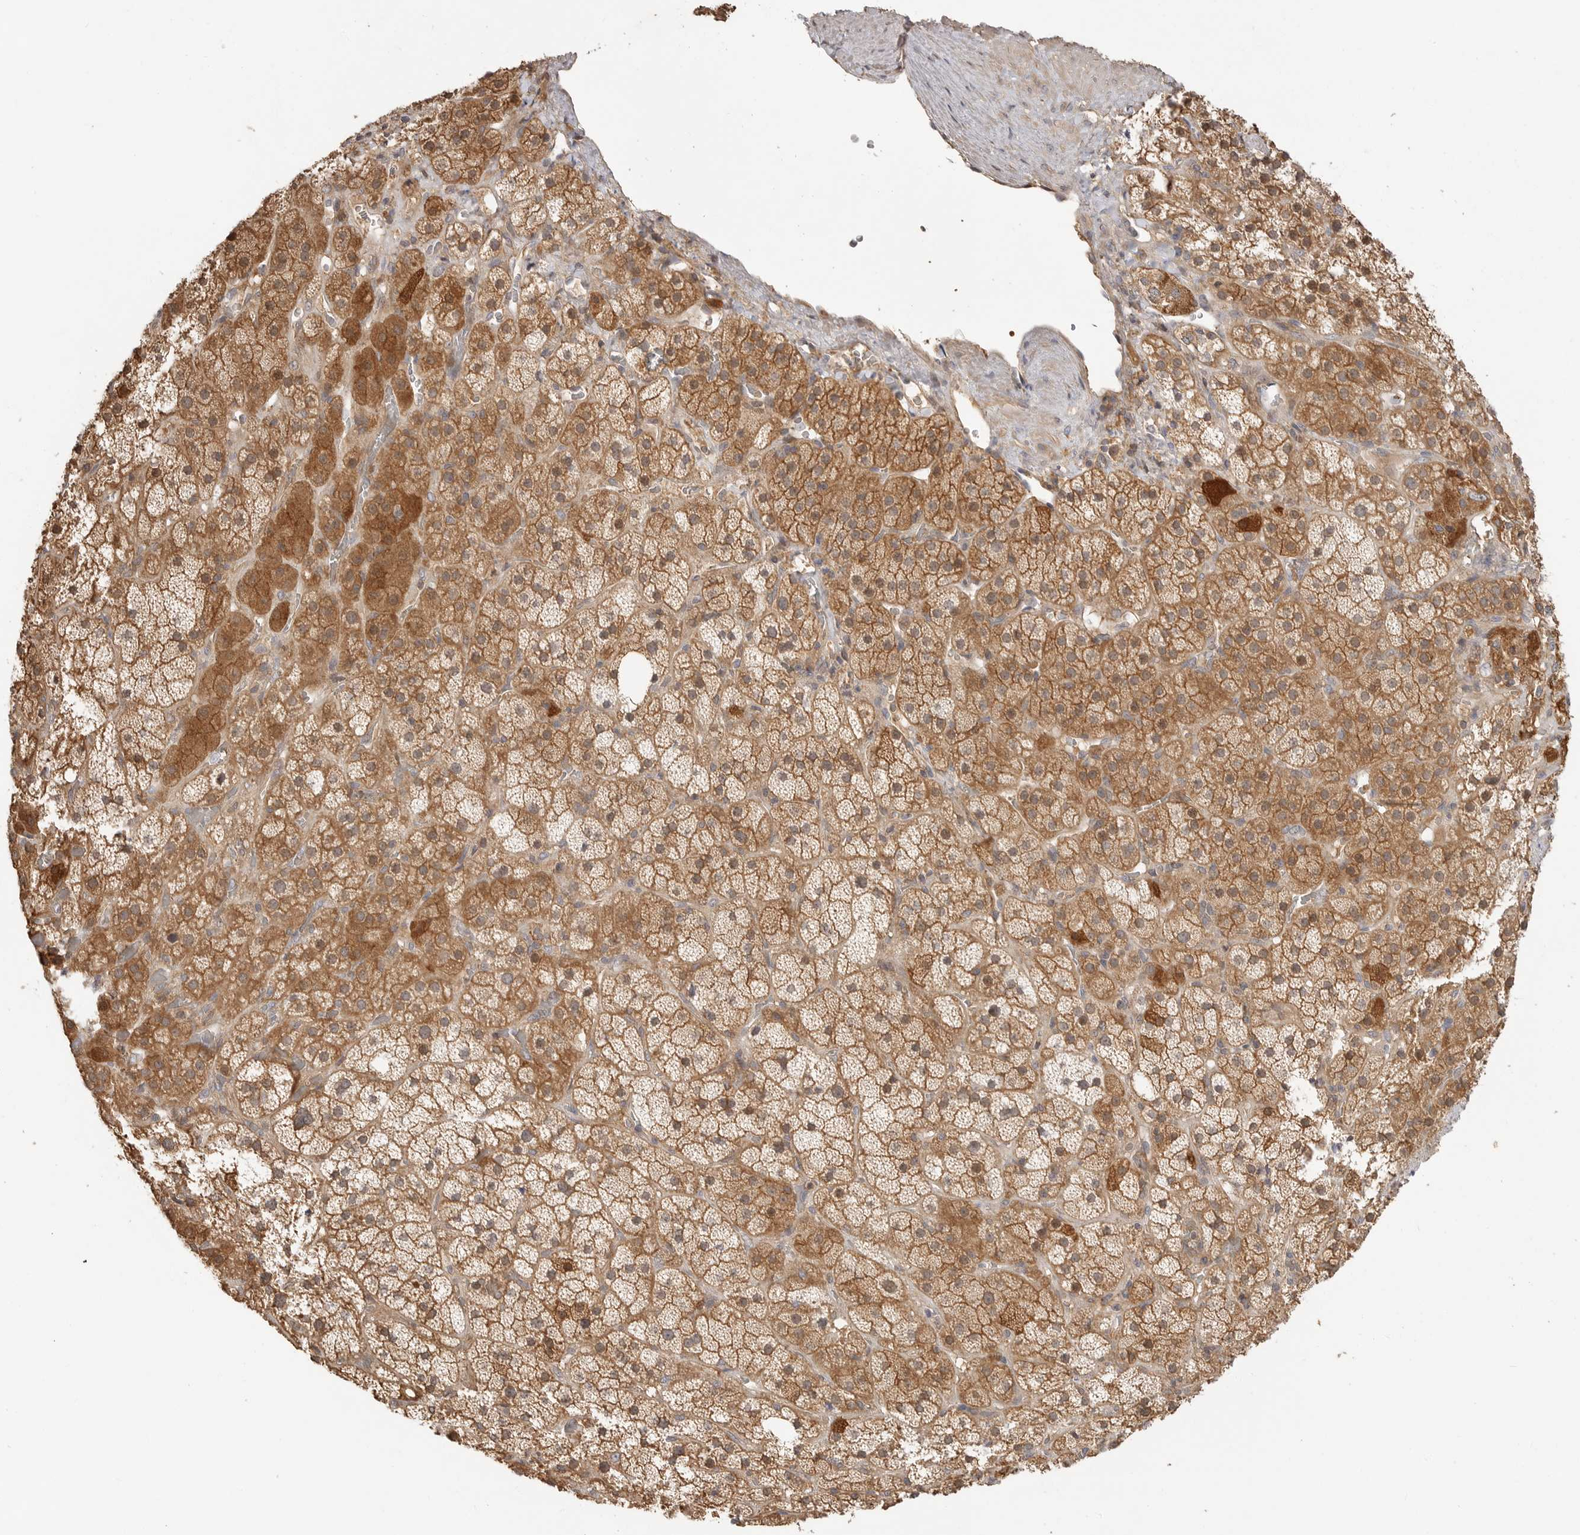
{"staining": {"intensity": "moderate", "quantity": ">75%", "location": "cytoplasmic/membranous"}, "tissue": "adrenal gland", "cell_type": "Glandular cells", "image_type": "normal", "snomed": [{"axis": "morphology", "description": "Normal tissue, NOS"}, {"axis": "topography", "description": "Adrenal gland"}], "caption": "Unremarkable adrenal gland exhibits moderate cytoplasmic/membranous staining in about >75% of glandular cells (DAB (3,3'-diaminobenzidine) IHC with brightfield microscopy, high magnification)..", "gene": "CLDN12", "patient": {"sex": "male", "age": 57}}